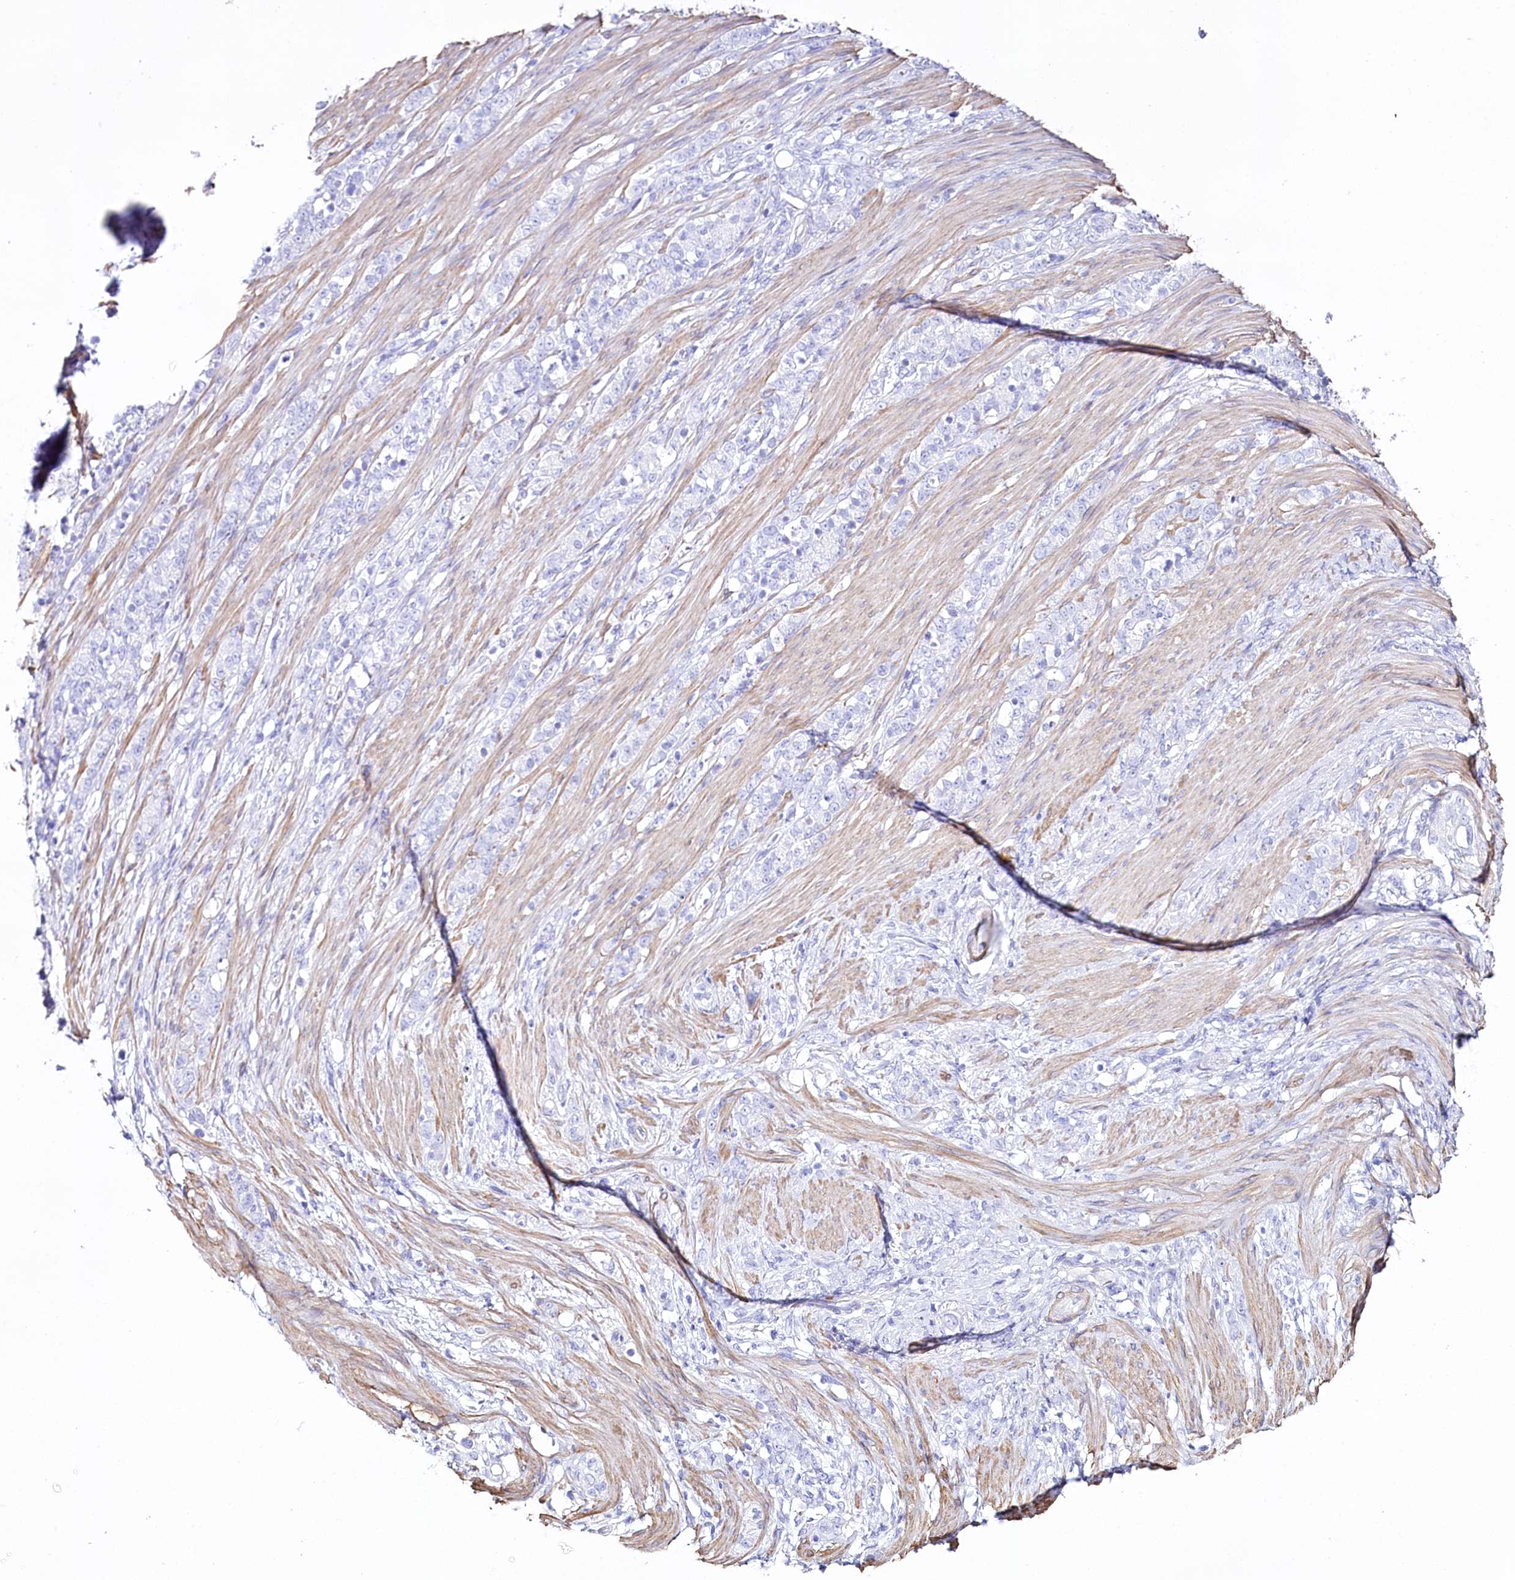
{"staining": {"intensity": "negative", "quantity": "none", "location": "none"}, "tissue": "stomach cancer", "cell_type": "Tumor cells", "image_type": "cancer", "snomed": [{"axis": "morphology", "description": "Adenocarcinoma, NOS"}, {"axis": "topography", "description": "Stomach"}], "caption": "A histopathology image of human stomach cancer (adenocarcinoma) is negative for staining in tumor cells.", "gene": "CSN3", "patient": {"sex": "female", "age": 79}}